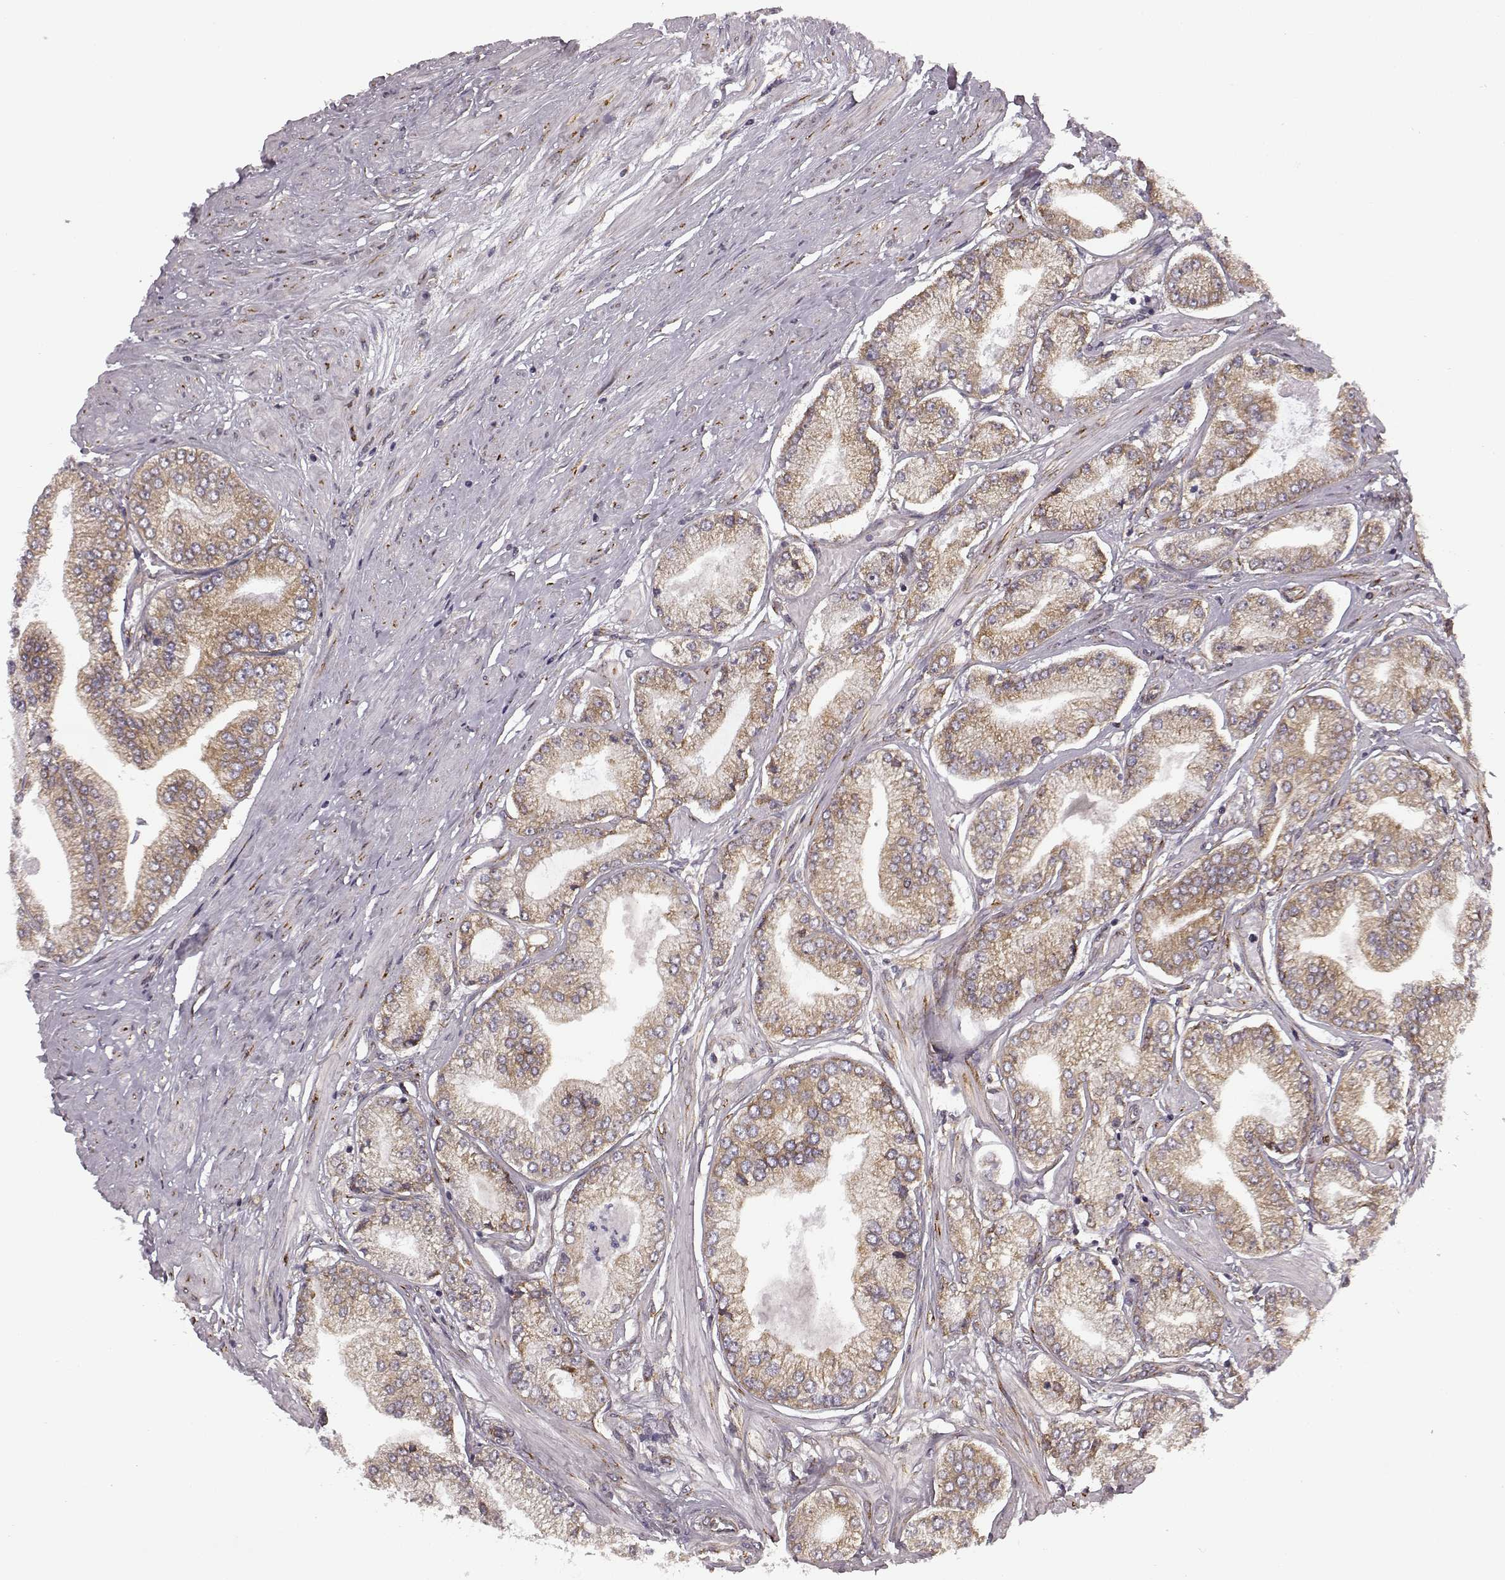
{"staining": {"intensity": "moderate", "quantity": "25%-75%", "location": "cytoplasmic/membranous"}, "tissue": "prostate cancer", "cell_type": "Tumor cells", "image_type": "cancer", "snomed": [{"axis": "morphology", "description": "Adenocarcinoma, Low grade"}, {"axis": "topography", "description": "Prostate"}], "caption": "Prostate cancer (low-grade adenocarcinoma) stained for a protein displays moderate cytoplasmic/membranous positivity in tumor cells.", "gene": "TMEM14A", "patient": {"sex": "male", "age": 55}}